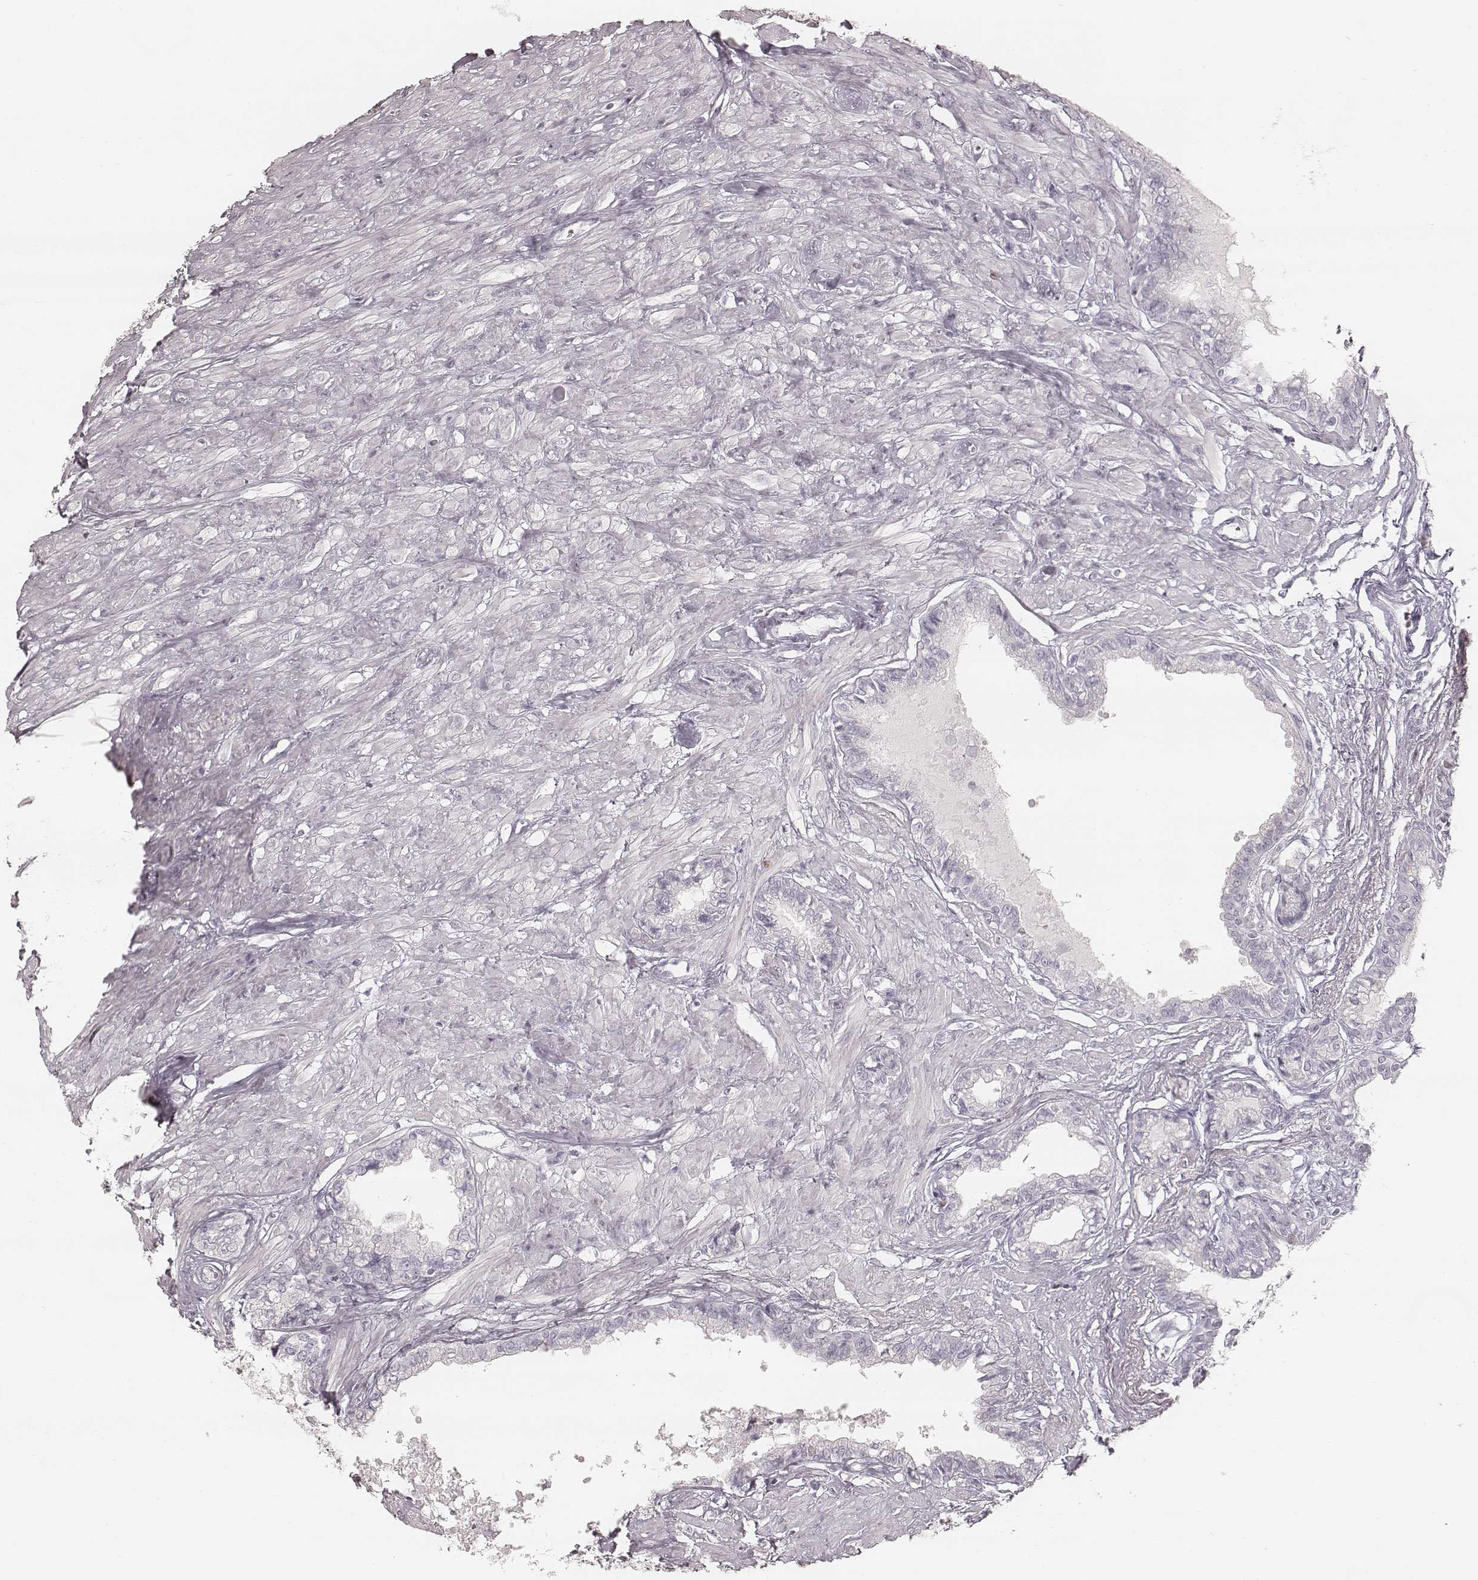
{"staining": {"intensity": "negative", "quantity": "none", "location": "none"}, "tissue": "seminal vesicle", "cell_type": "Glandular cells", "image_type": "normal", "snomed": [{"axis": "morphology", "description": "Normal tissue, NOS"}, {"axis": "morphology", "description": "Urothelial carcinoma, NOS"}, {"axis": "topography", "description": "Urinary bladder"}, {"axis": "topography", "description": "Seminal veicle"}], "caption": "Immunohistochemical staining of unremarkable seminal vesicle demonstrates no significant staining in glandular cells. (Stains: DAB immunohistochemistry (IHC) with hematoxylin counter stain, Microscopy: brightfield microscopy at high magnification).", "gene": "TEX37", "patient": {"sex": "male", "age": 76}}